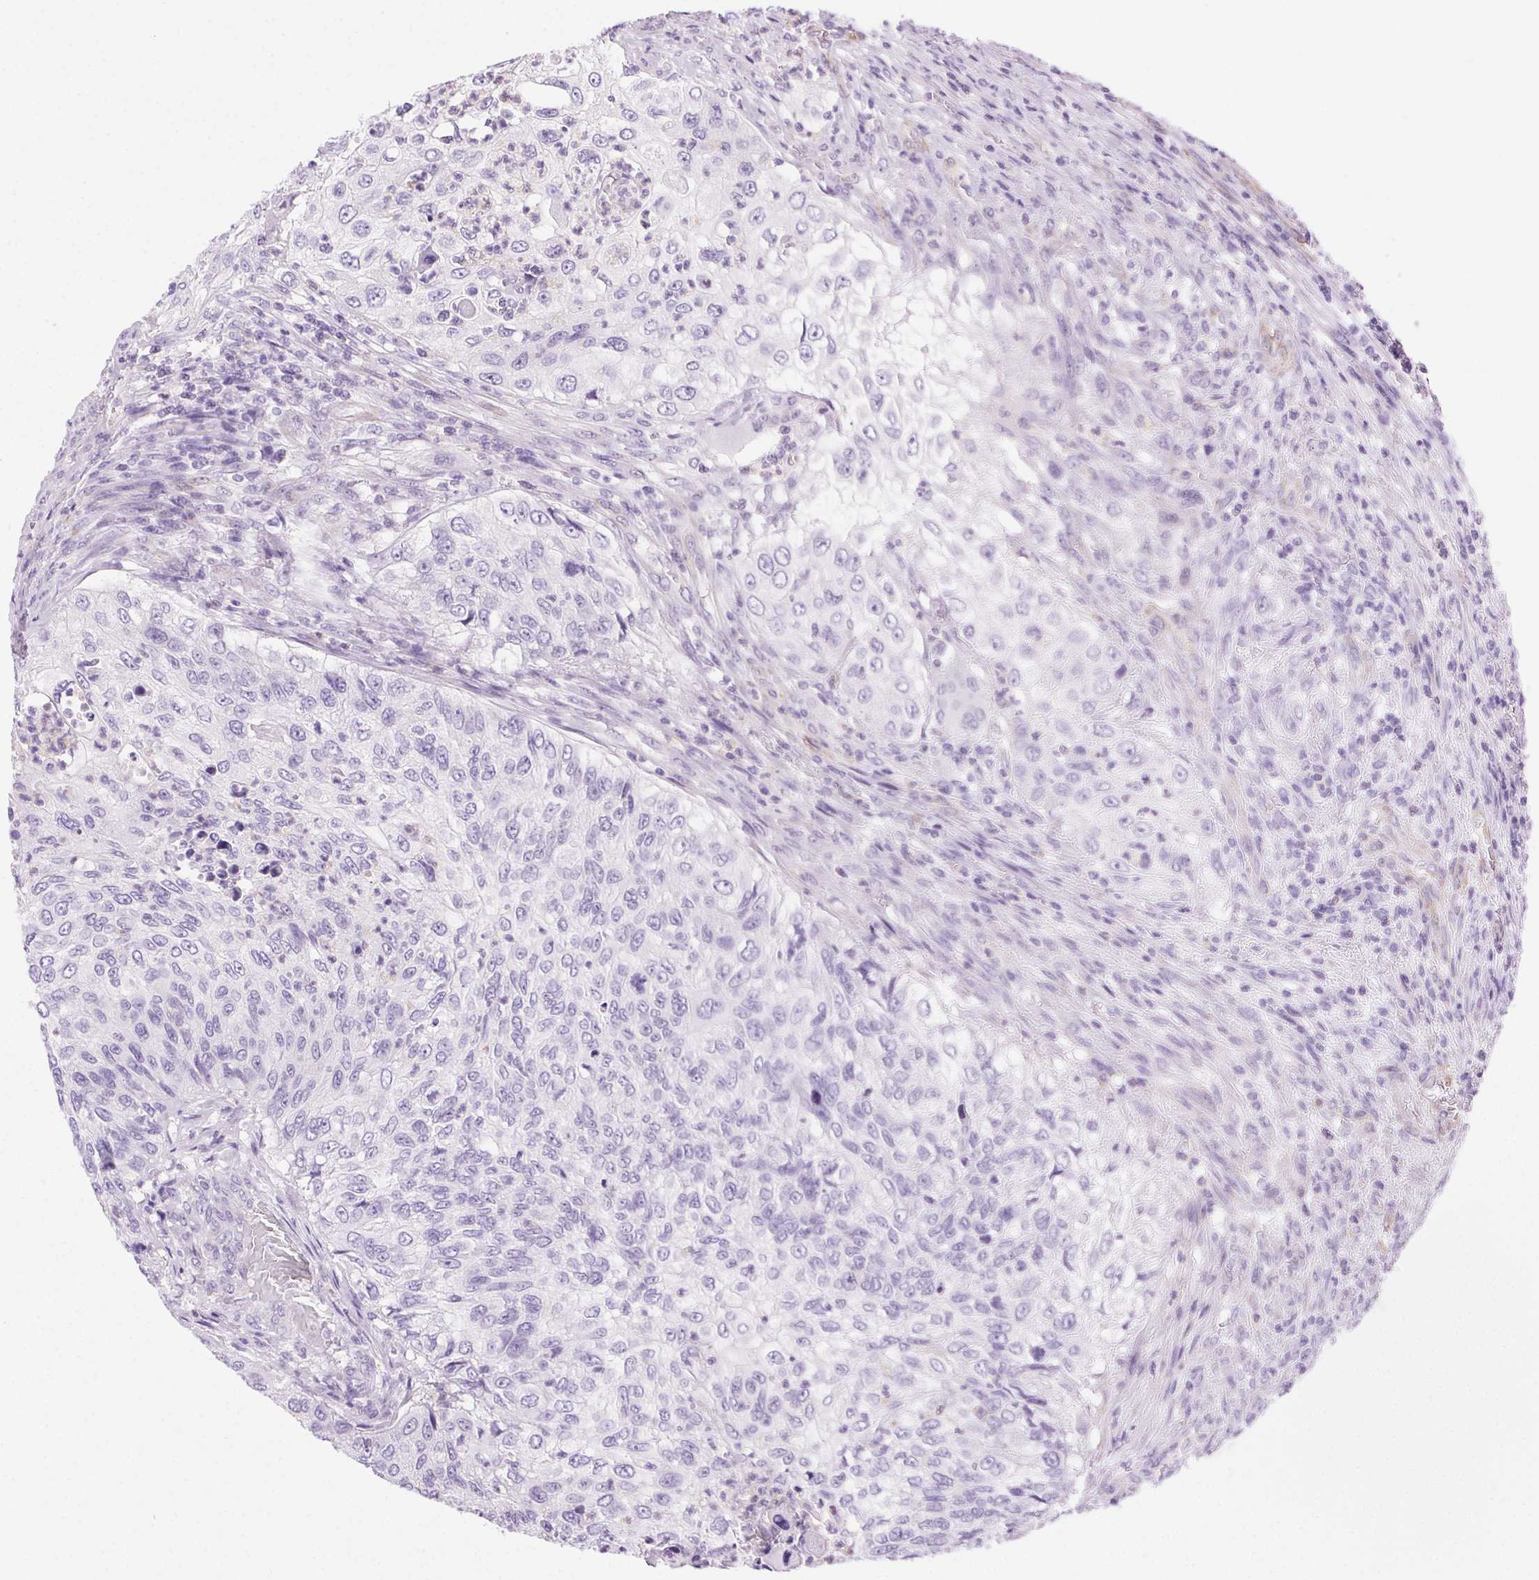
{"staining": {"intensity": "negative", "quantity": "none", "location": "none"}, "tissue": "urothelial cancer", "cell_type": "Tumor cells", "image_type": "cancer", "snomed": [{"axis": "morphology", "description": "Urothelial carcinoma, High grade"}, {"axis": "topography", "description": "Urinary bladder"}], "caption": "This is an IHC micrograph of urothelial carcinoma (high-grade). There is no staining in tumor cells.", "gene": "SHCBP1L", "patient": {"sex": "female", "age": 60}}